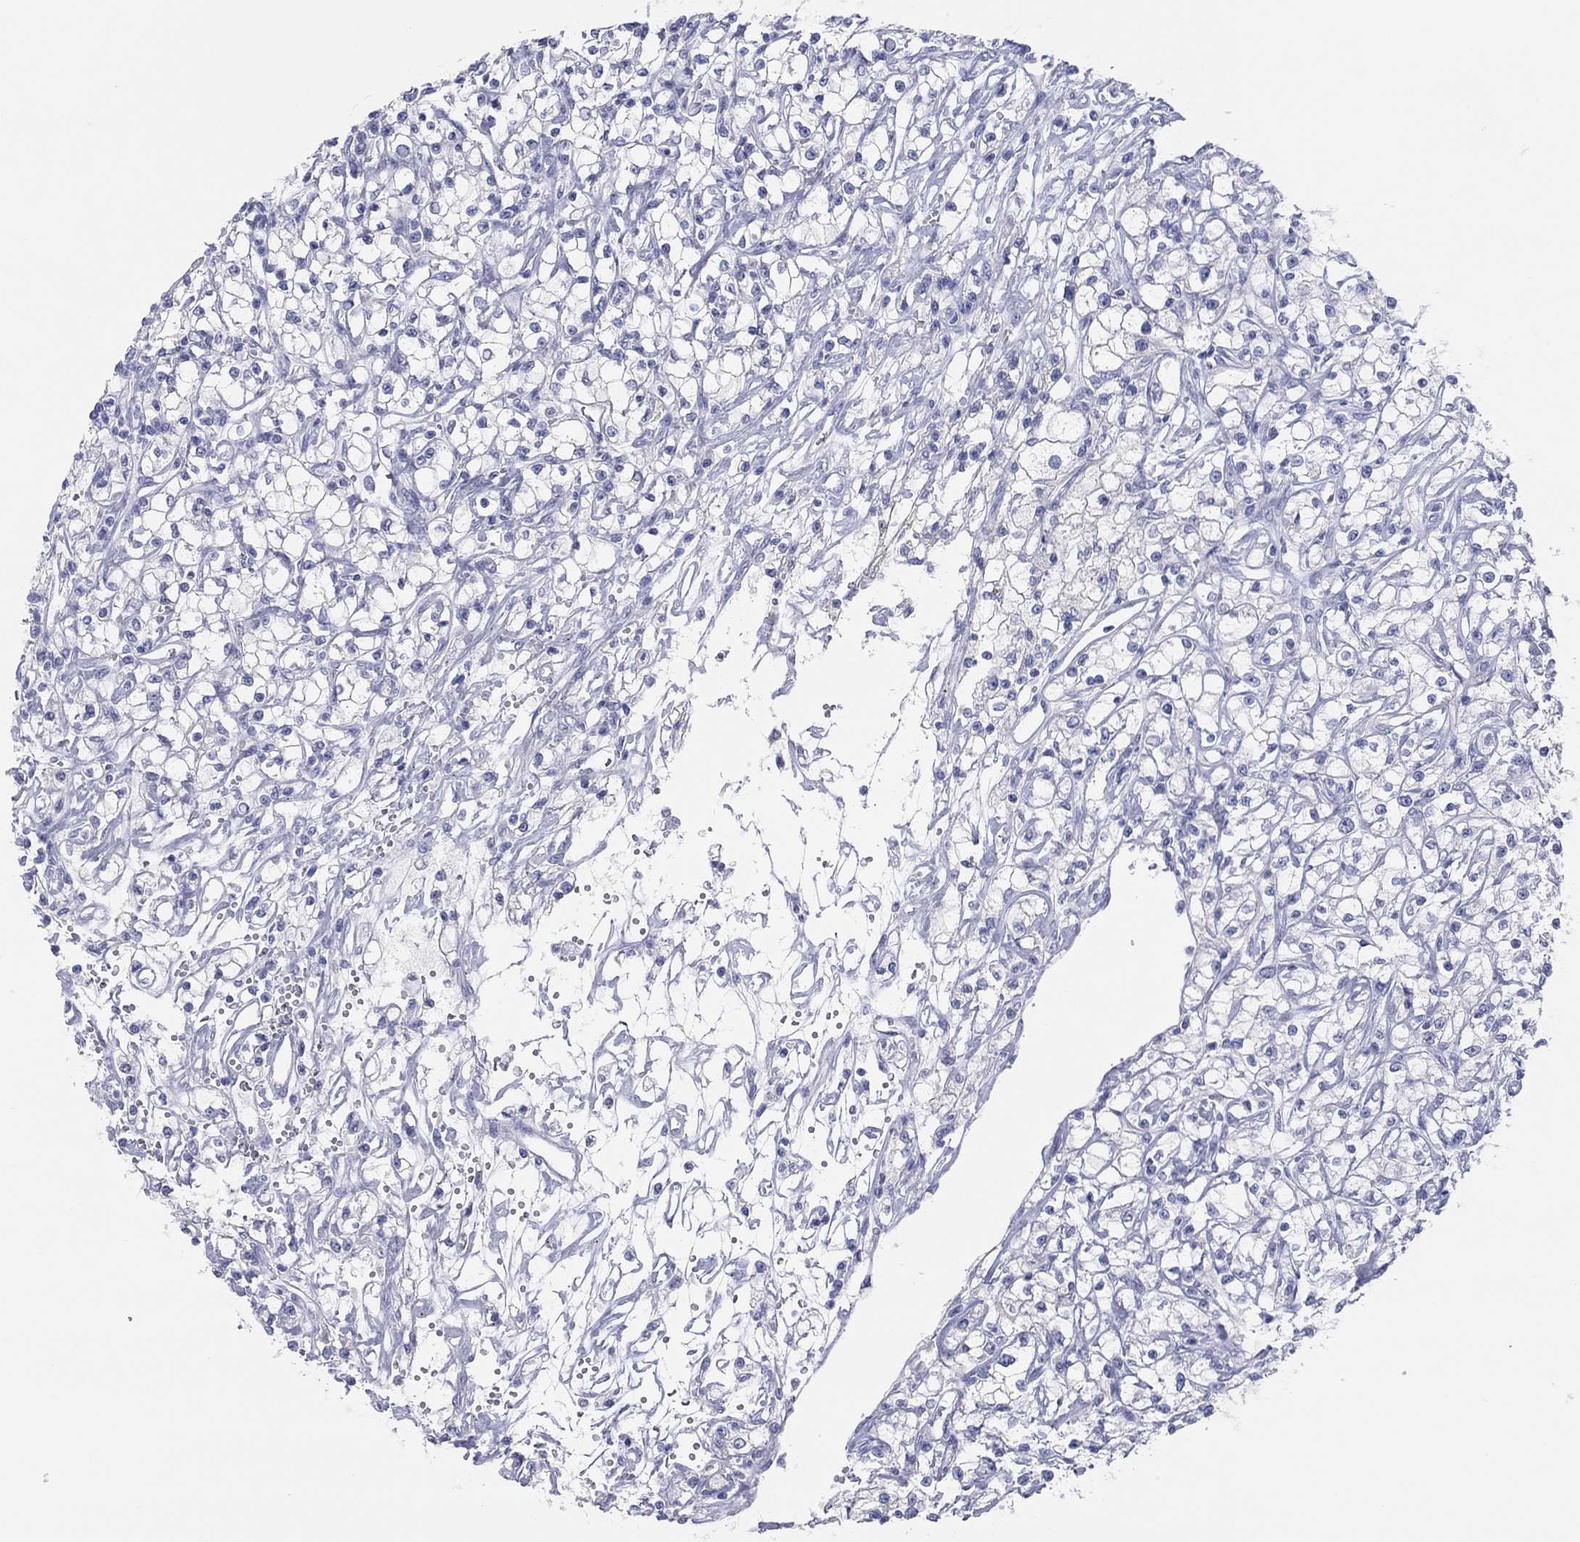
{"staining": {"intensity": "negative", "quantity": "none", "location": "none"}, "tissue": "renal cancer", "cell_type": "Tumor cells", "image_type": "cancer", "snomed": [{"axis": "morphology", "description": "Adenocarcinoma, NOS"}, {"axis": "topography", "description": "Kidney"}], "caption": "DAB immunohistochemical staining of renal adenocarcinoma shows no significant expression in tumor cells.", "gene": "CPNE6", "patient": {"sex": "female", "age": 59}}